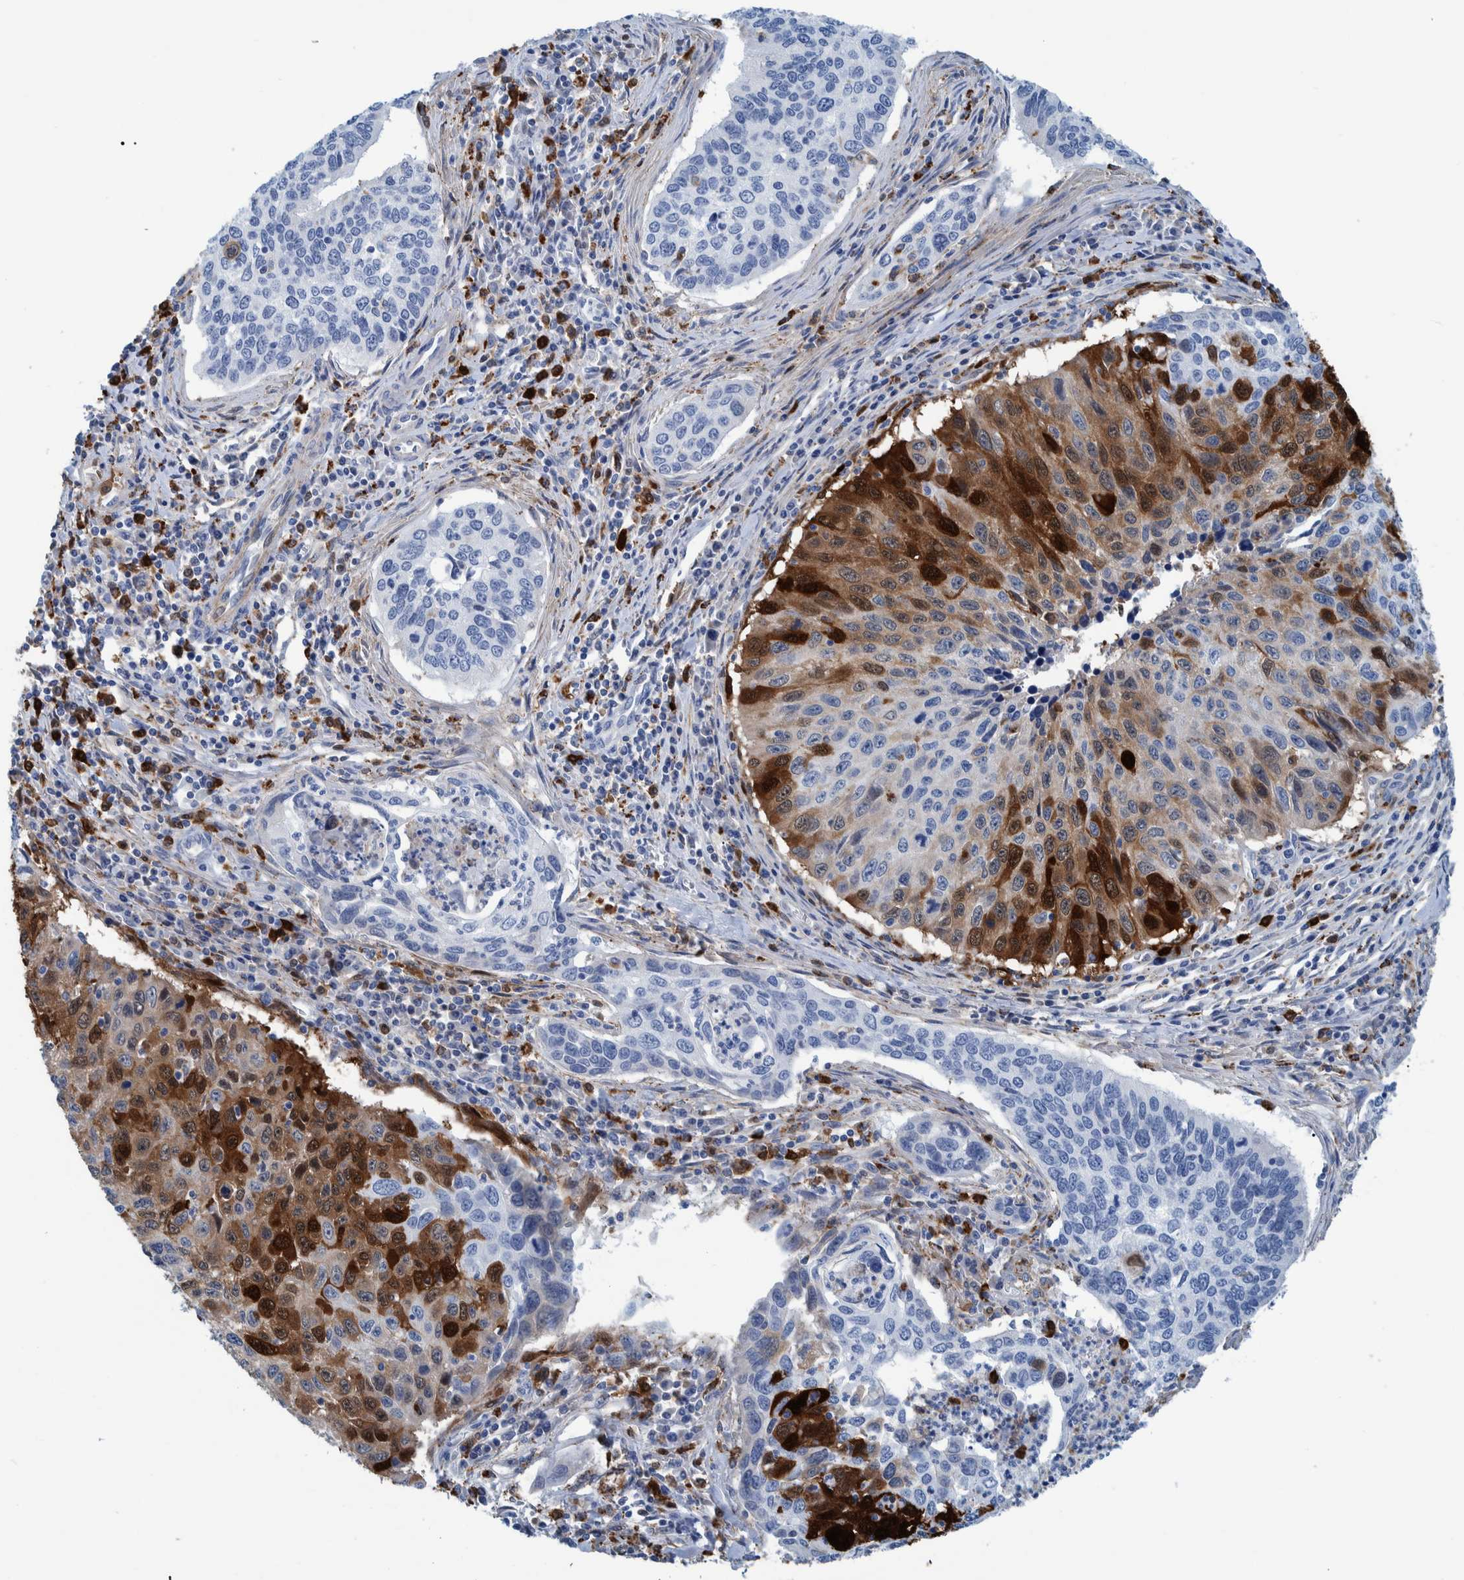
{"staining": {"intensity": "strong", "quantity": "<25%", "location": "cytoplasmic/membranous,nuclear"}, "tissue": "cervical cancer", "cell_type": "Tumor cells", "image_type": "cancer", "snomed": [{"axis": "morphology", "description": "Squamous cell carcinoma, NOS"}, {"axis": "topography", "description": "Cervix"}], "caption": "Cervical cancer tissue displays strong cytoplasmic/membranous and nuclear expression in about <25% of tumor cells", "gene": "IDO1", "patient": {"sex": "female", "age": 53}}